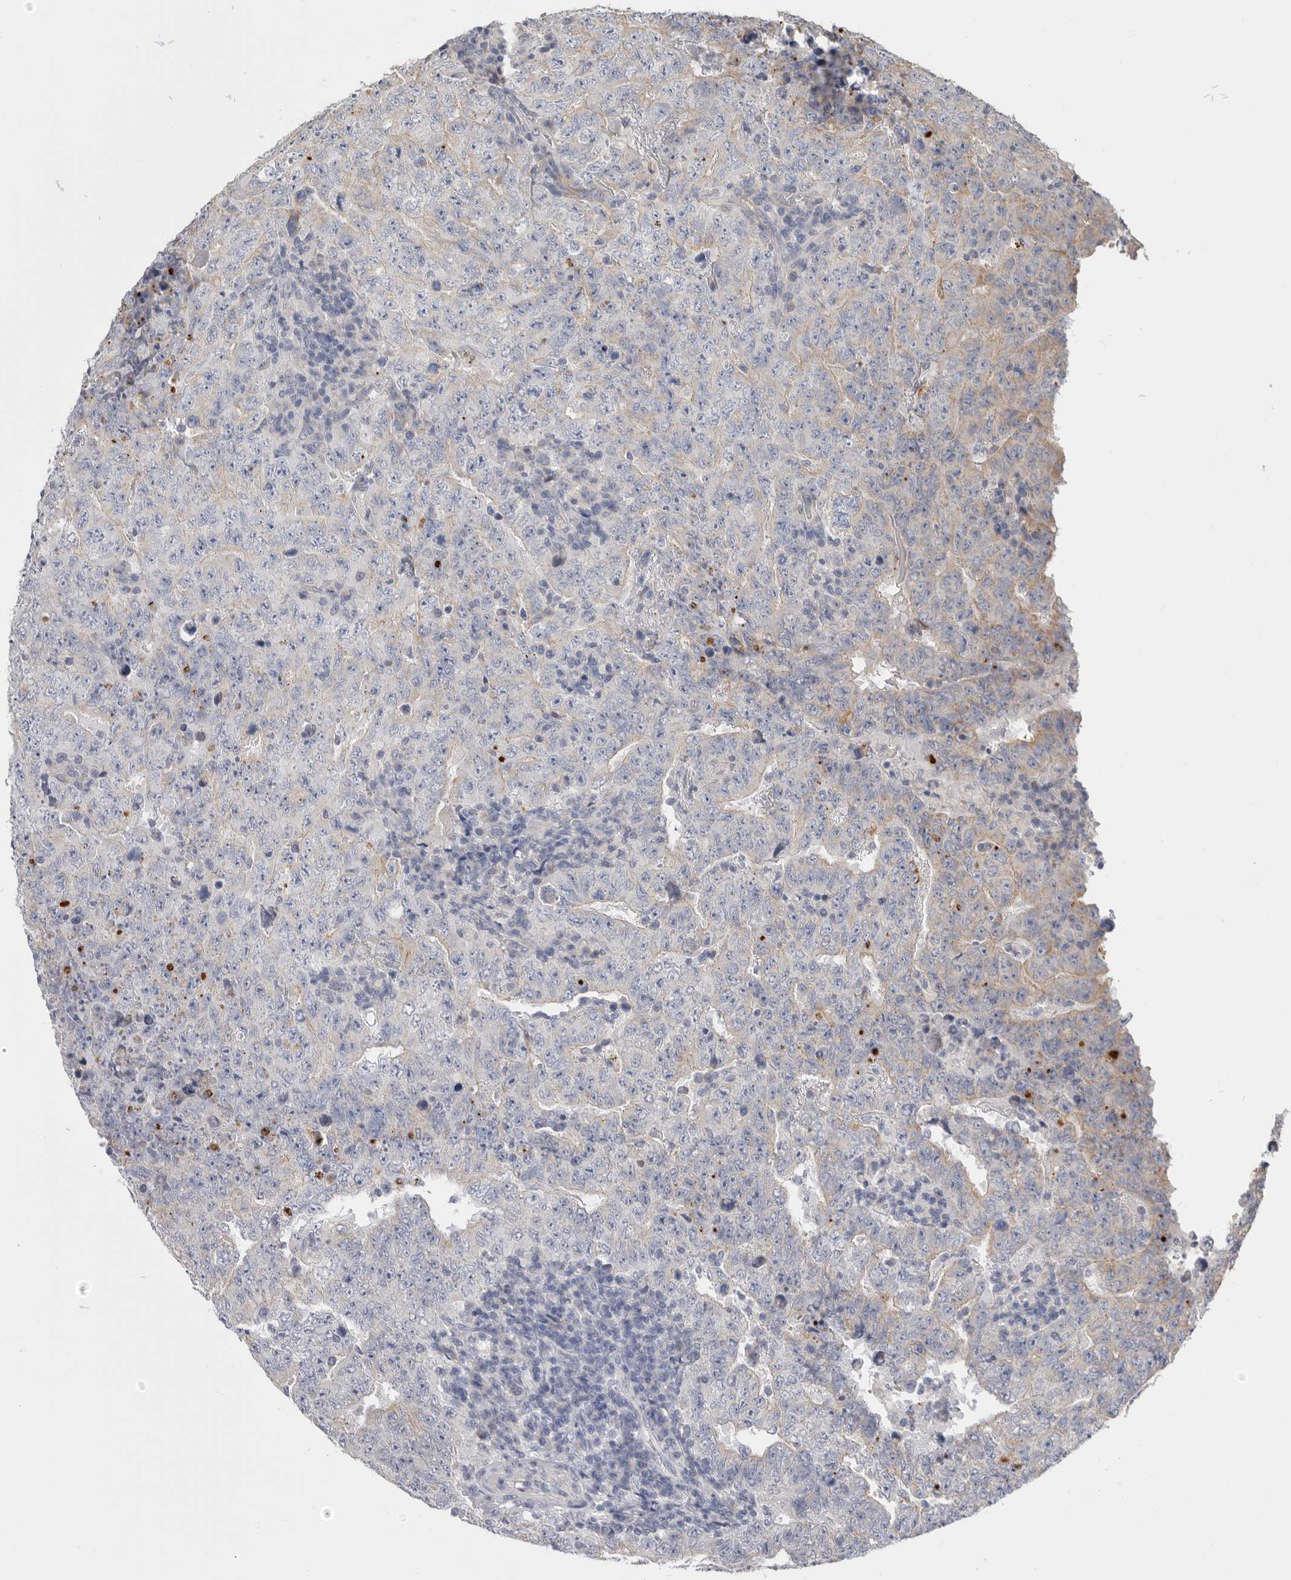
{"staining": {"intensity": "weak", "quantity": "<25%", "location": "cytoplasmic/membranous"}, "tissue": "testis cancer", "cell_type": "Tumor cells", "image_type": "cancer", "snomed": [{"axis": "morphology", "description": "Carcinoma, Embryonal, NOS"}, {"axis": "topography", "description": "Testis"}], "caption": "DAB immunohistochemical staining of human embryonal carcinoma (testis) displays no significant staining in tumor cells.", "gene": "MTFR1L", "patient": {"sex": "male", "age": 26}}